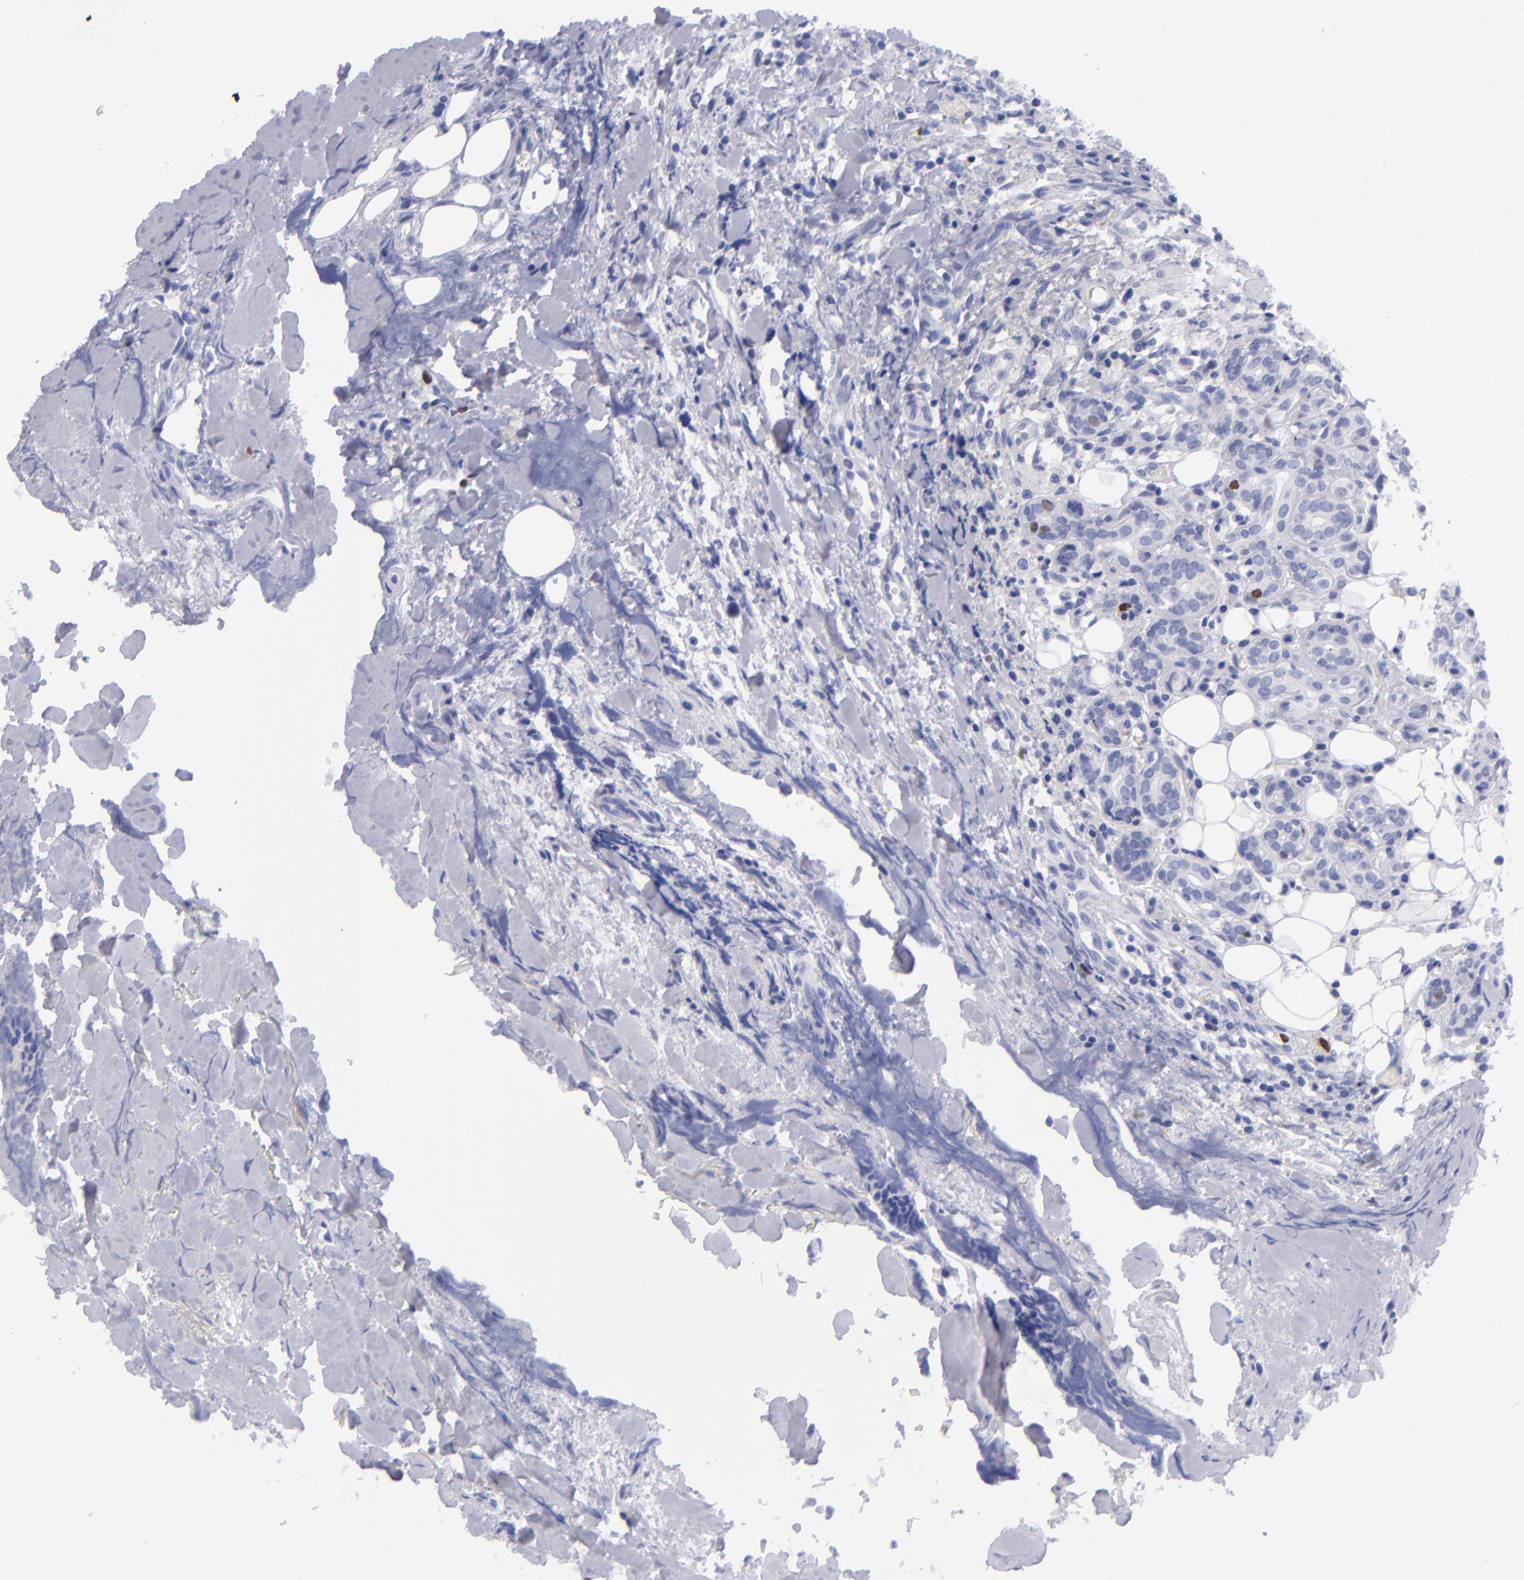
{"staining": {"intensity": "negative", "quantity": "none", "location": "none"}, "tissue": "head and neck cancer", "cell_type": "Tumor cells", "image_type": "cancer", "snomed": [{"axis": "morphology", "description": "Squamous cell carcinoma, NOS"}, {"axis": "topography", "description": "Salivary gland"}, {"axis": "topography", "description": "Head-Neck"}], "caption": "Immunohistochemistry of human head and neck cancer (squamous cell carcinoma) exhibits no expression in tumor cells.", "gene": "MCM7", "patient": {"sex": "male", "age": 70}}